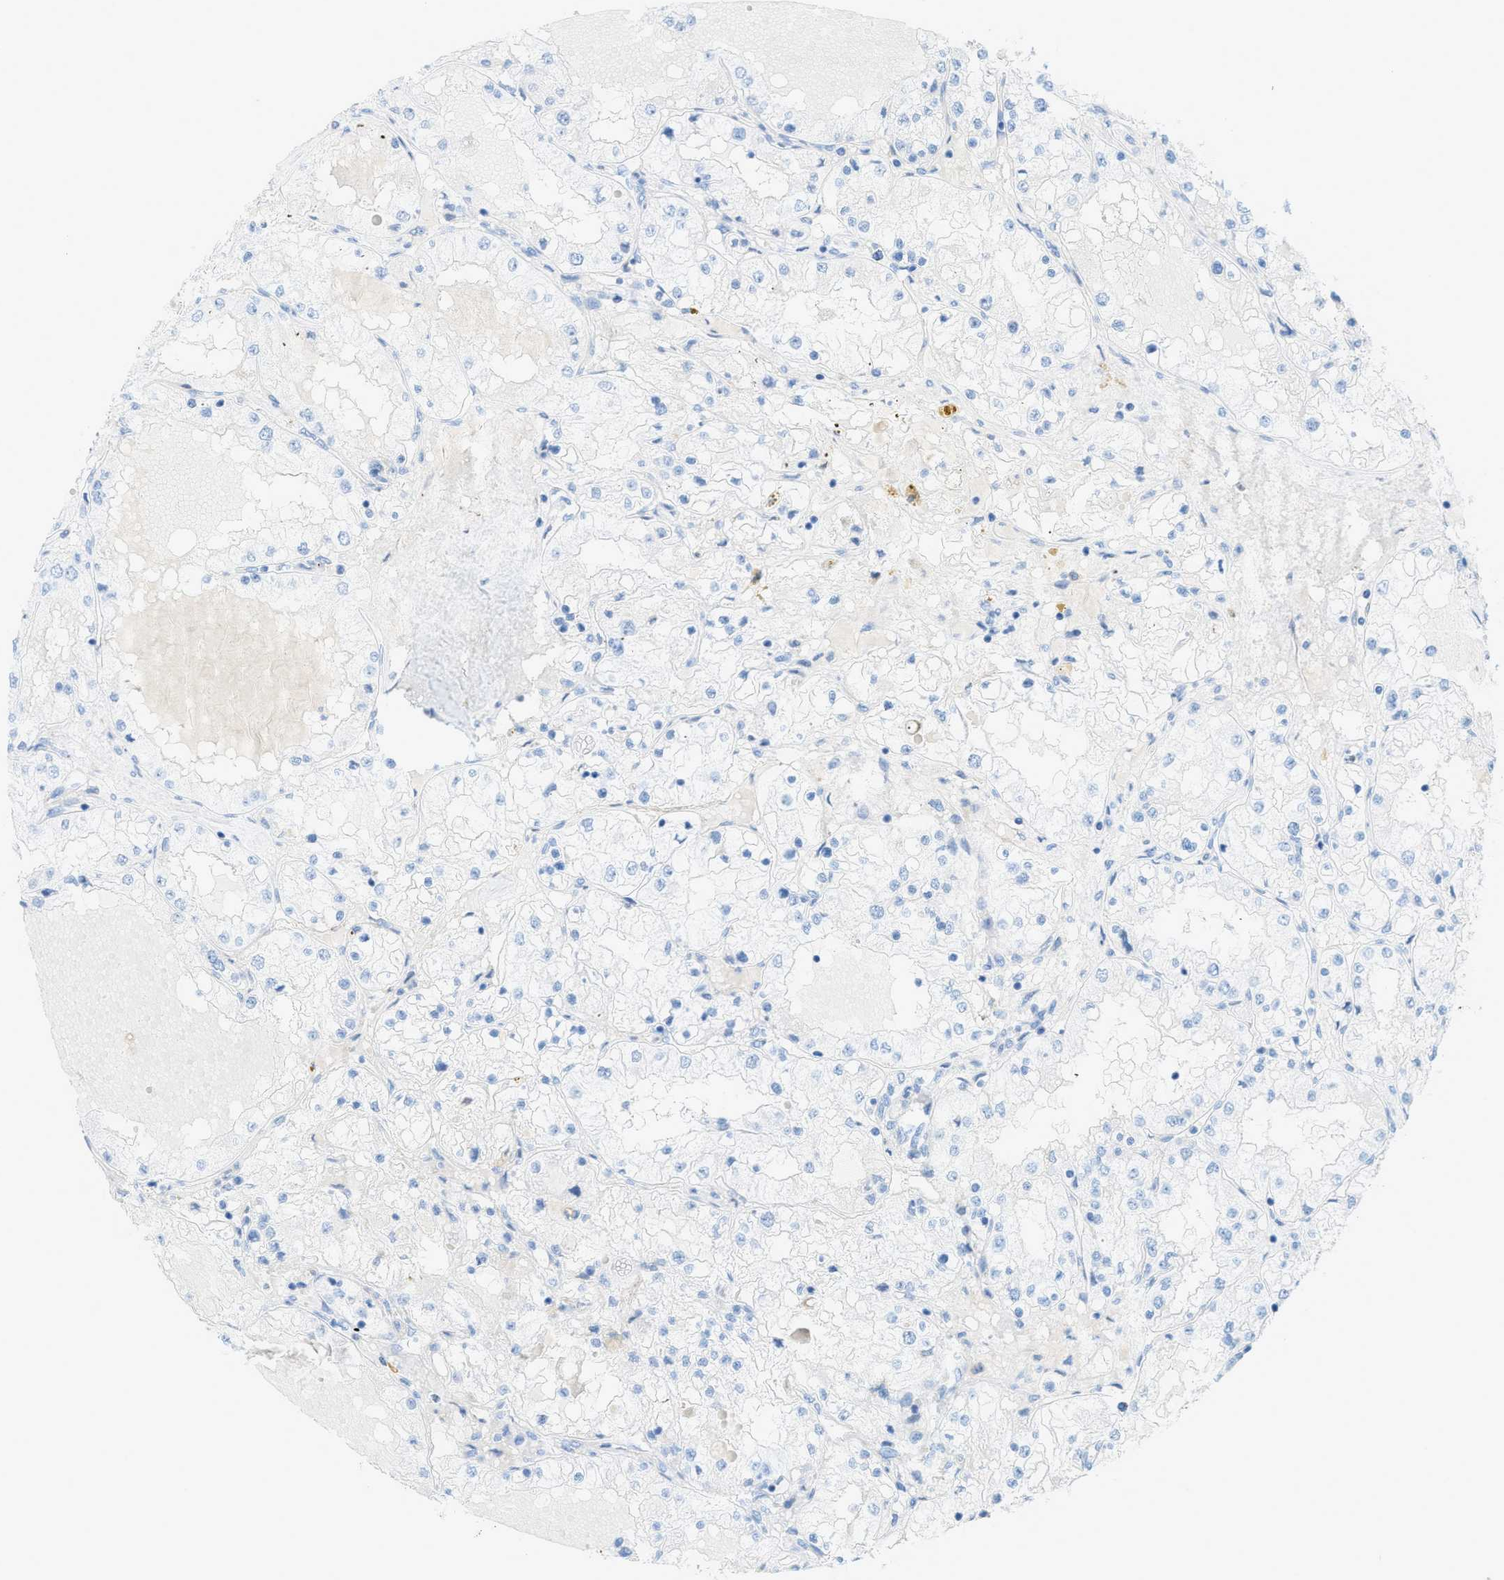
{"staining": {"intensity": "negative", "quantity": "none", "location": "none"}, "tissue": "renal cancer", "cell_type": "Tumor cells", "image_type": "cancer", "snomed": [{"axis": "morphology", "description": "Adenocarcinoma, NOS"}, {"axis": "topography", "description": "Kidney"}], "caption": "An image of renal cancer (adenocarcinoma) stained for a protein displays no brown staining in tumor cells. The staining was performed using DAB (3,3'-diaminobenzidine) to visualize the protein expression in brown, while the nuclei were stained in blue with hematoxylin (Magnification: 20x).", "gene": "MYH11", "patient": {"sex": "male", "age": 68}}